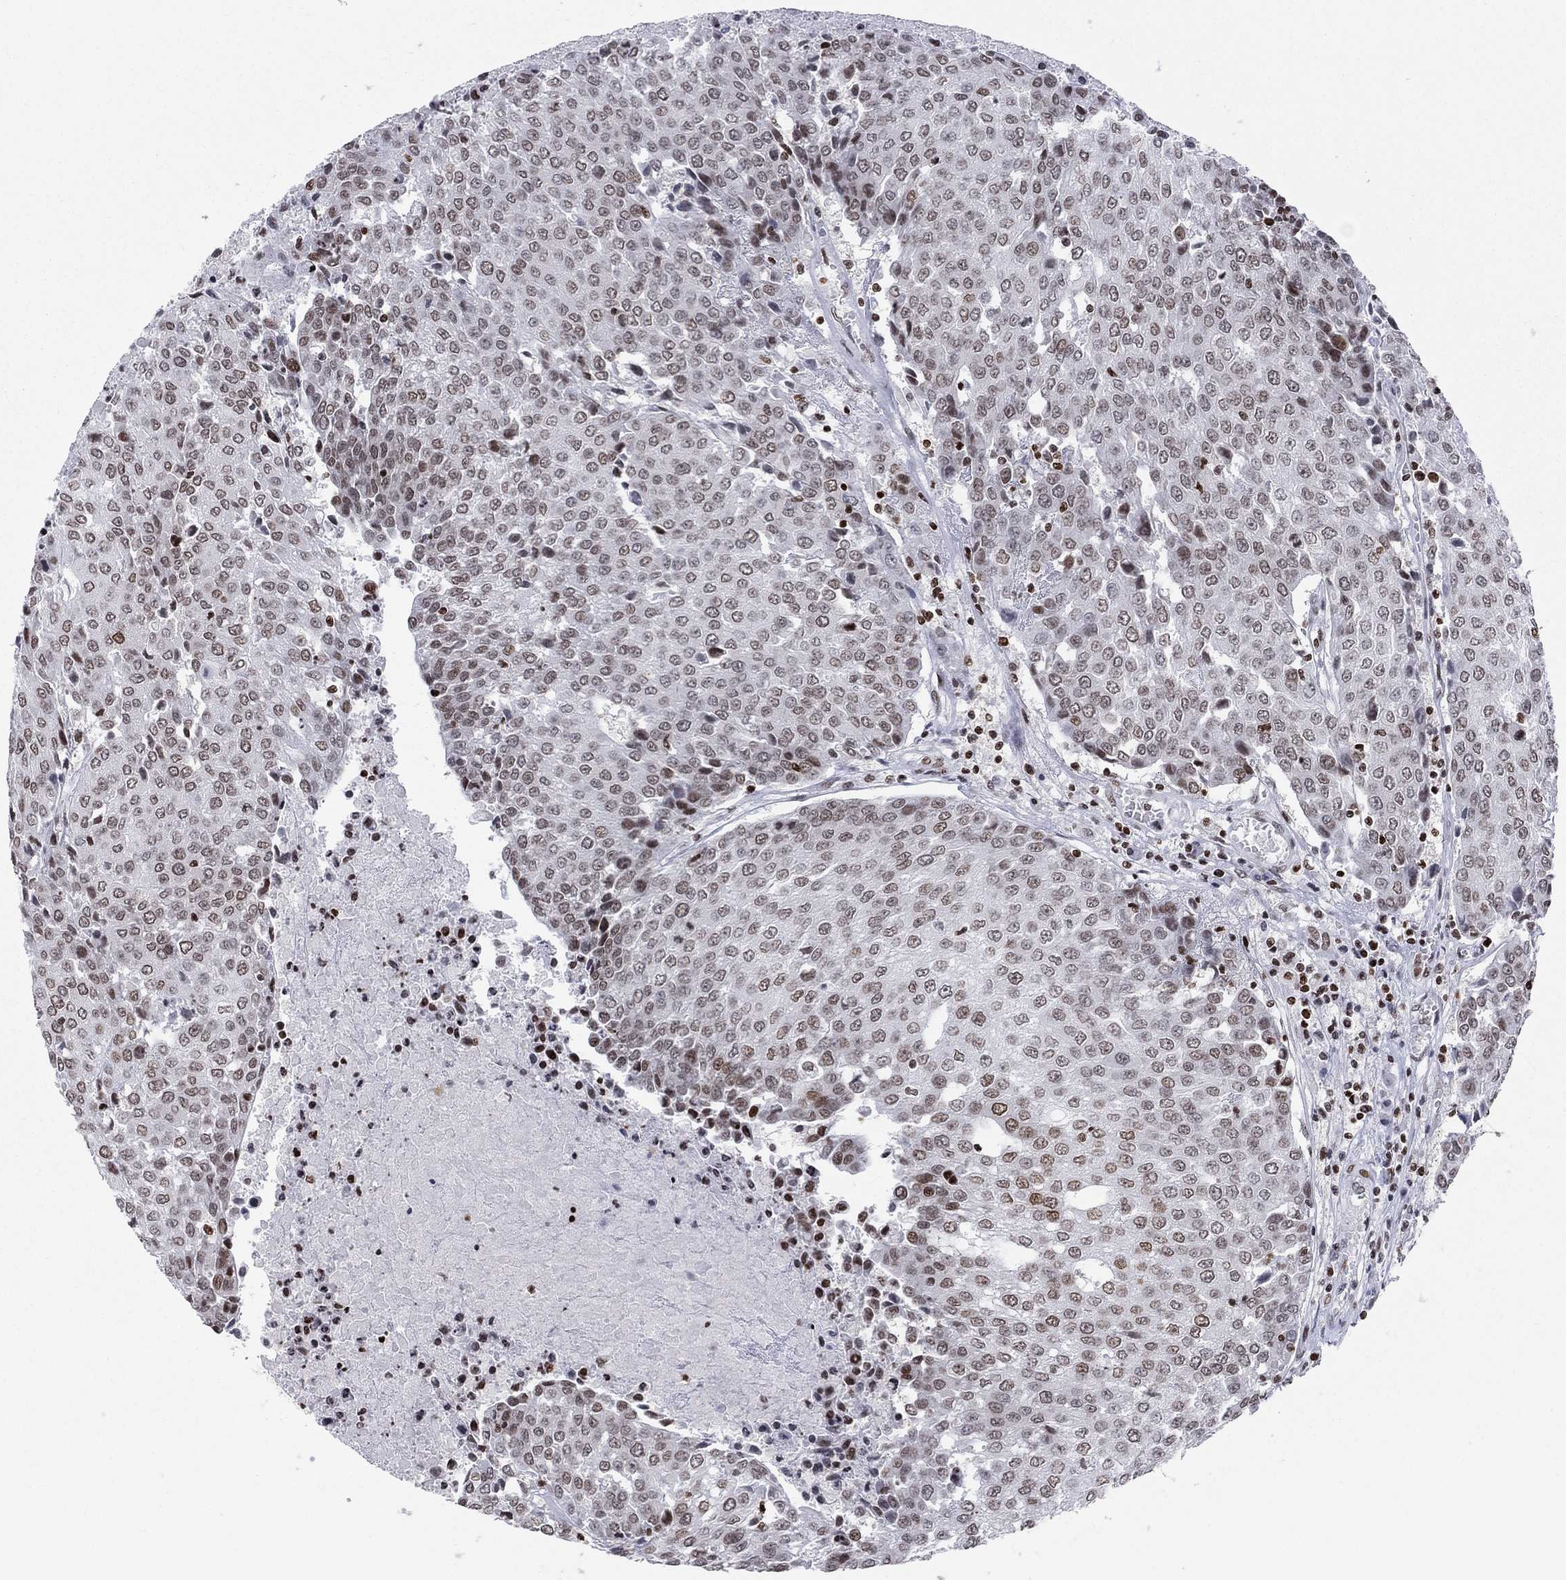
{"staining": {"intensity": "moderate", "quantity": "<25%", "location": "nuclear"}, "tissue": "urothelial cancer", "cell_type": "Tumor cells", "image_type": "cancer", "snomed": [{"axis": "morphology", "description": "Urothelial carcinoma, High grade"}, {"axis": "topography", "description": "Urinary bladder"}], "caption": "Immunohistochemical staining of human urothelial cancer demonstrates low levels of moderate nuclear protein staining in about <25% of tumor cells.", "gene": "H2AX", "patient": {"sex": "female", "age": 85}}